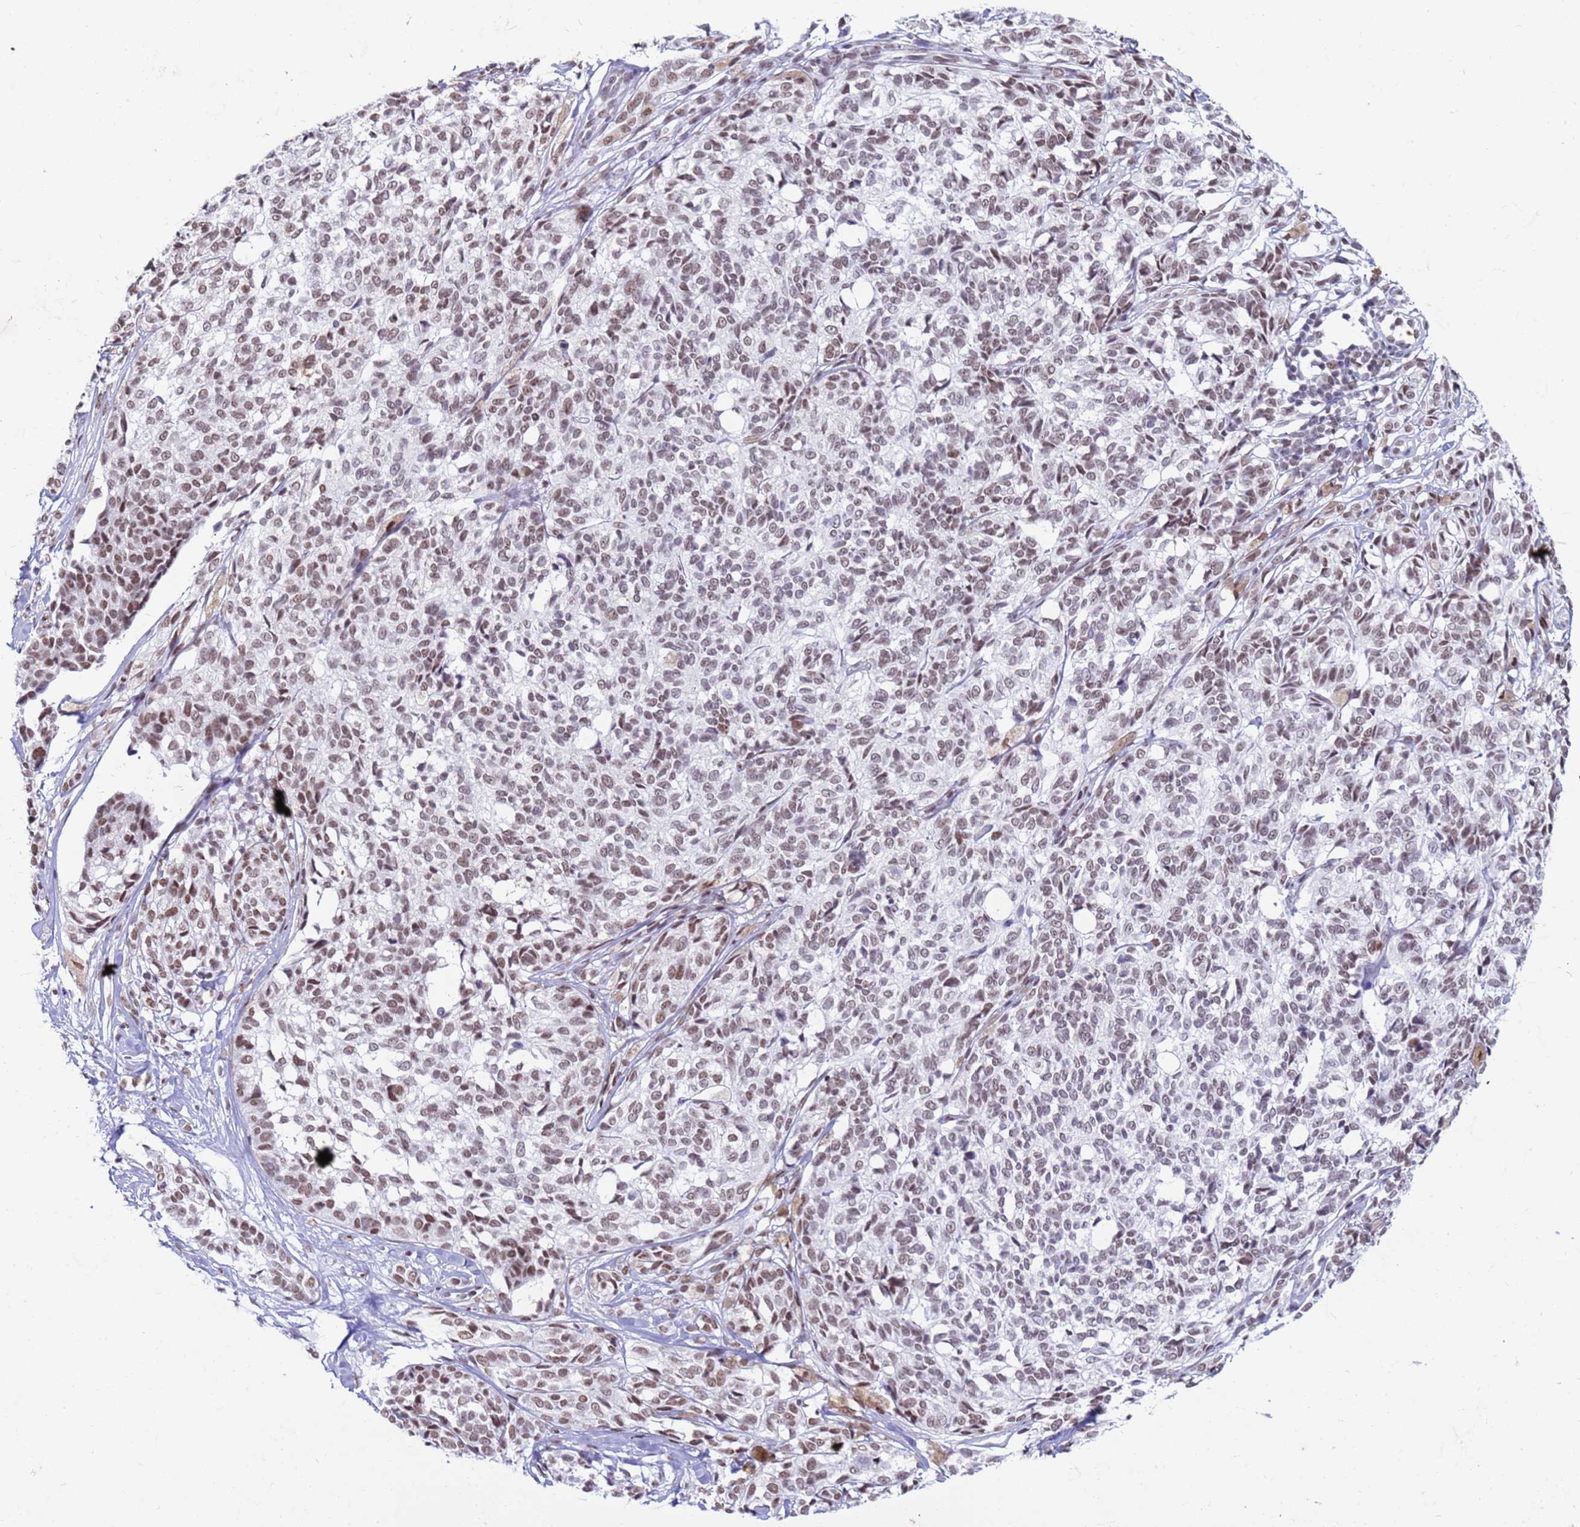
{"staining": {"intensity": "moderate", "quantity": ">75%", "location": "nuclear"}, "tissue": "melanoma", "cell_type": "Tumor cells", "image_type": "cancer", "snomed": [{"axis": "morphology", "description": "Malignant melanoma, NOS"}, {"axis": "topography", "description": "Skin of upper extremity"}], "caption": "Melanoma stained with DAB (3,3'-diaminobenzidine) immunohistochemistry (IHC) displays medium levels of moderate nuclear positivity in about >75% of tumor cells.", "gene": "FAM170B", "patient": {"sex": "male", "age": 40}}